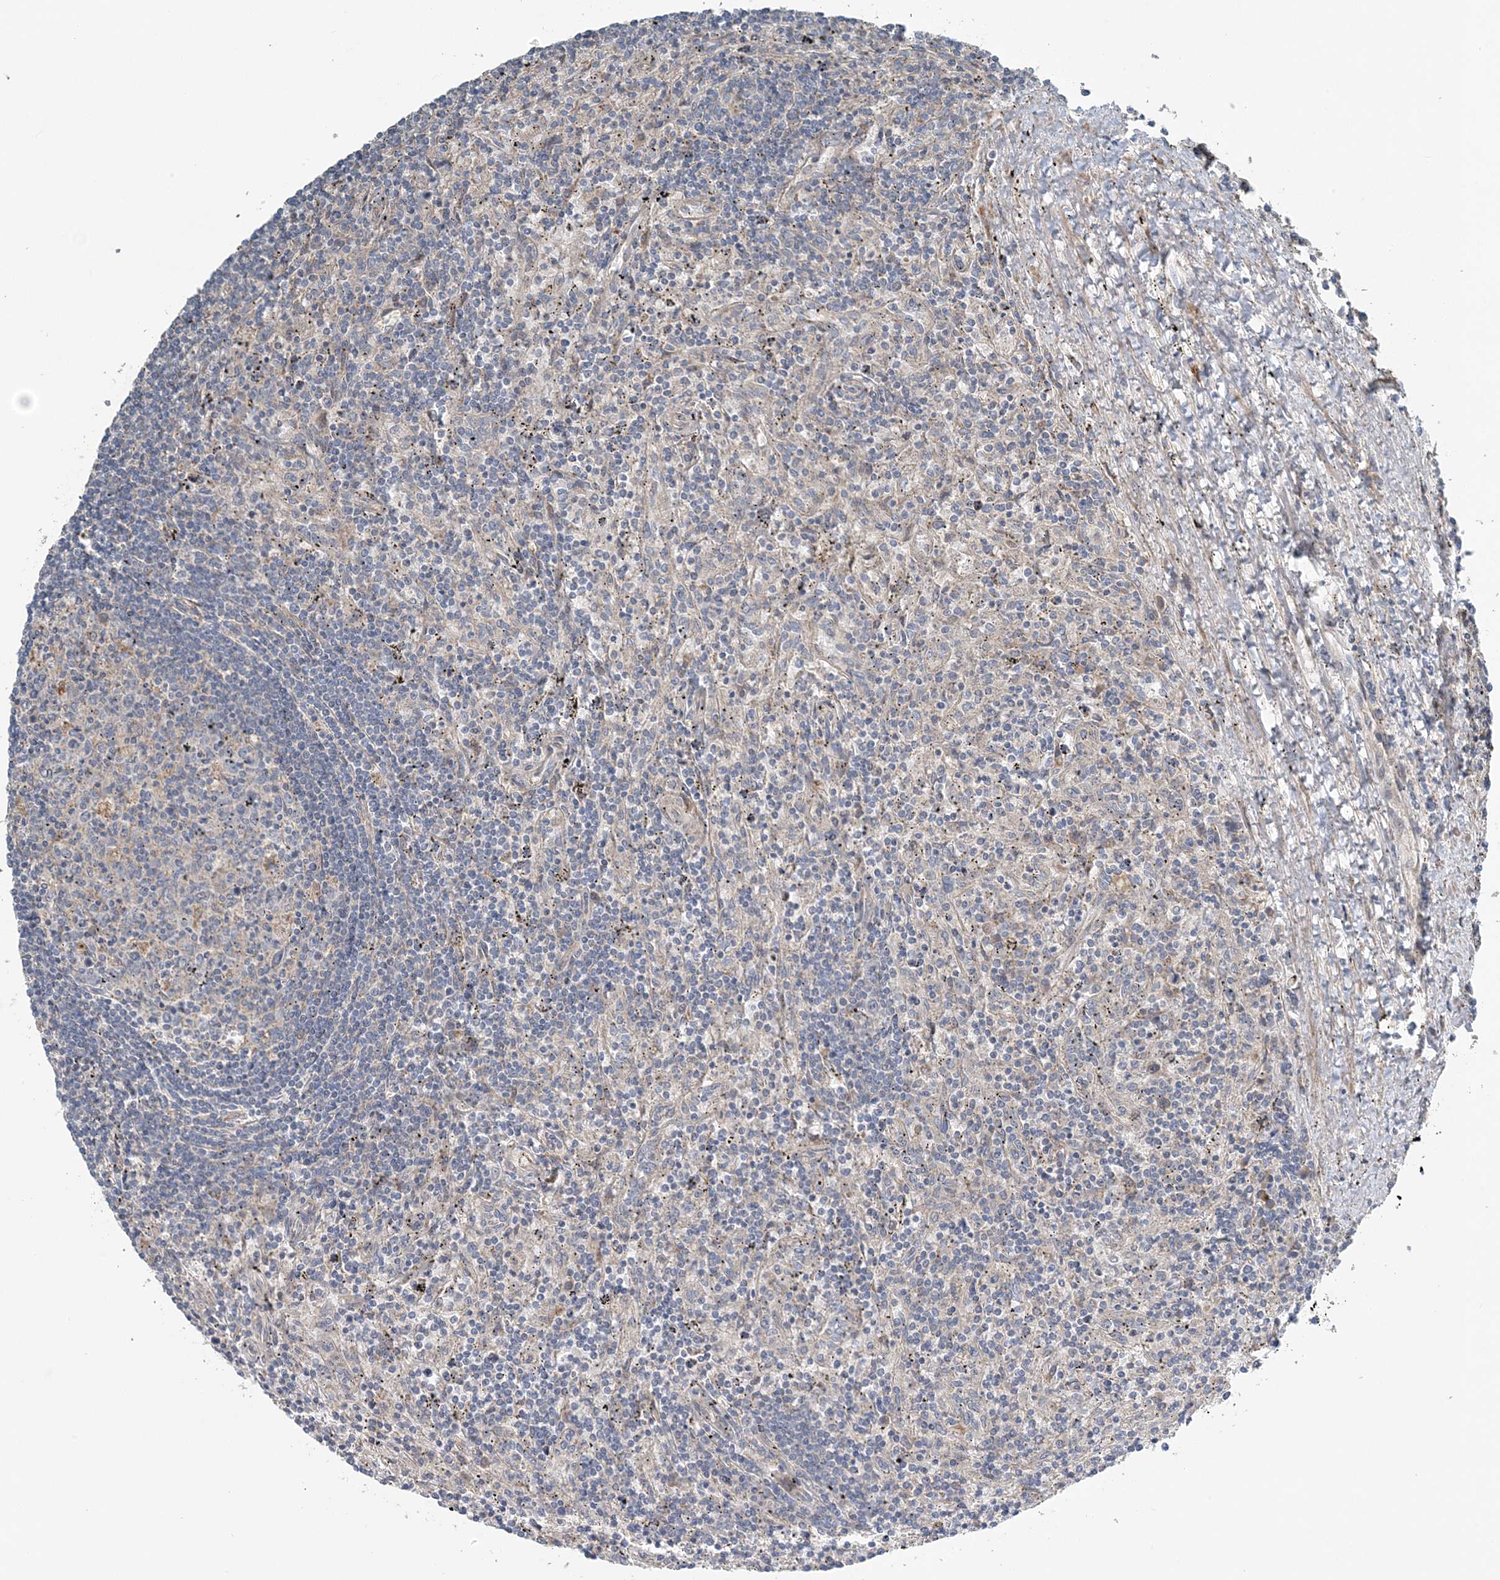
{"staining": {"intensity": "negative", "quantity": "none", "location": "none"}, "tissue": "lymphoma", "cell_type": "Tumor cells", "image_type": "cancer", "snomed": [{"axis": "morphology", "description": "Malignant lymphoma, non-Hodgkin's type, Low grade"}, {"axis": "topography", "description": "Spleen"}], "caption": "A micrograph of lymphoma stained for a protein demonstrates no brown staining in tumor cells. The staining is performed using DAB (3,3'-diaminobenzidine) brown chromogen with nuclei counter-stained in using hematoxylin.", "gene": "SLC4A10", "patient": {"sex": "male", "age": 76}}